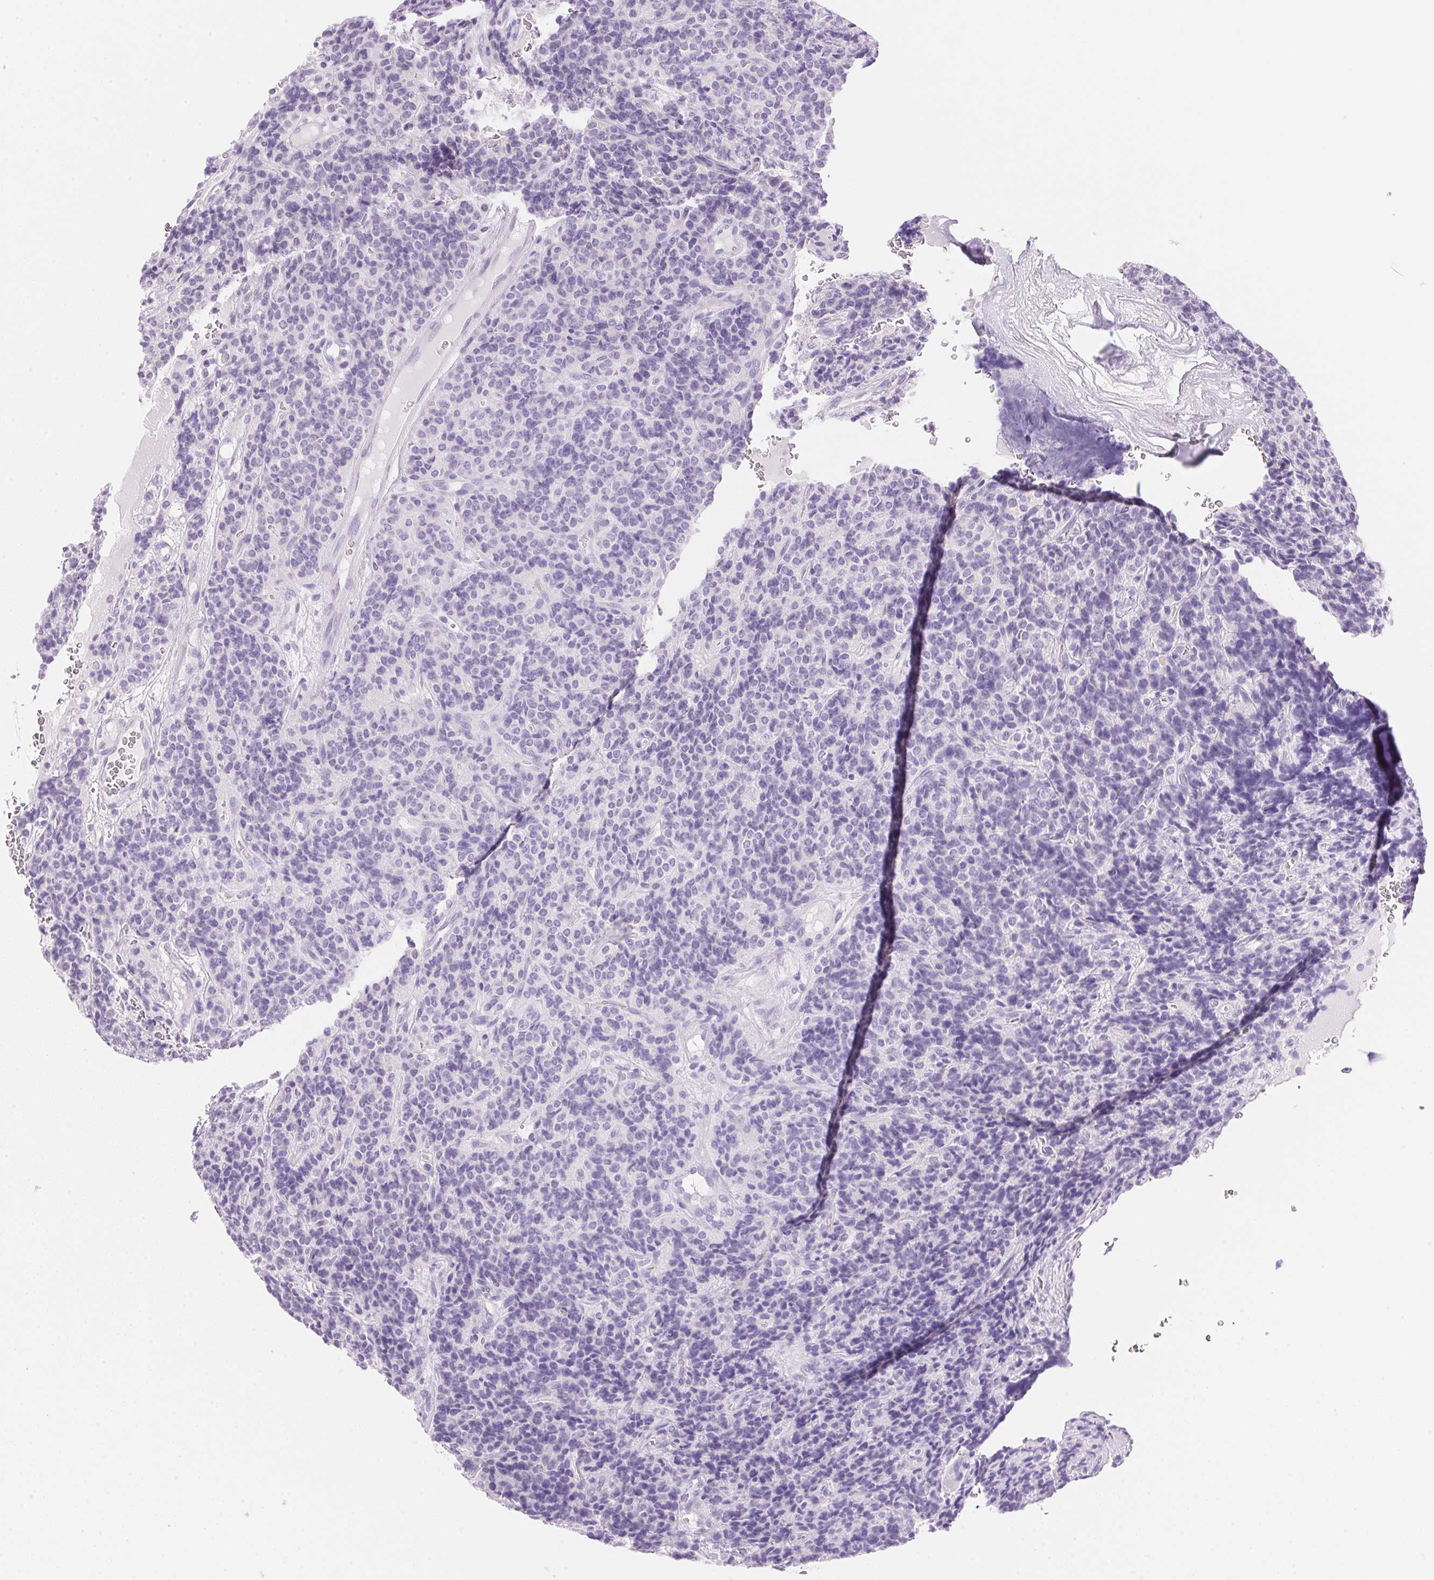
{"staining": {"intensity": "negative", "quantity": "none", "location": "none"}, "tissue": "carcinoid", "cell_type": "Tumor cells", "image_type": "cancer", "snomed": [{"axis": "morphology", "description": "Carcinoid, malignant, NOS"}, {"axis": "topography", "description": "Pancreas"}], "caption": "Tumor cells are negative for brown protein staining in carcinoid. Brightfield microscopy of immunohistochemistry (IHC) stained with DAB (brown) and hematoxylin (blue), captured at high magnification.", "gene": "DHCR24", "patient": {"sex": "male", "age": 36}}